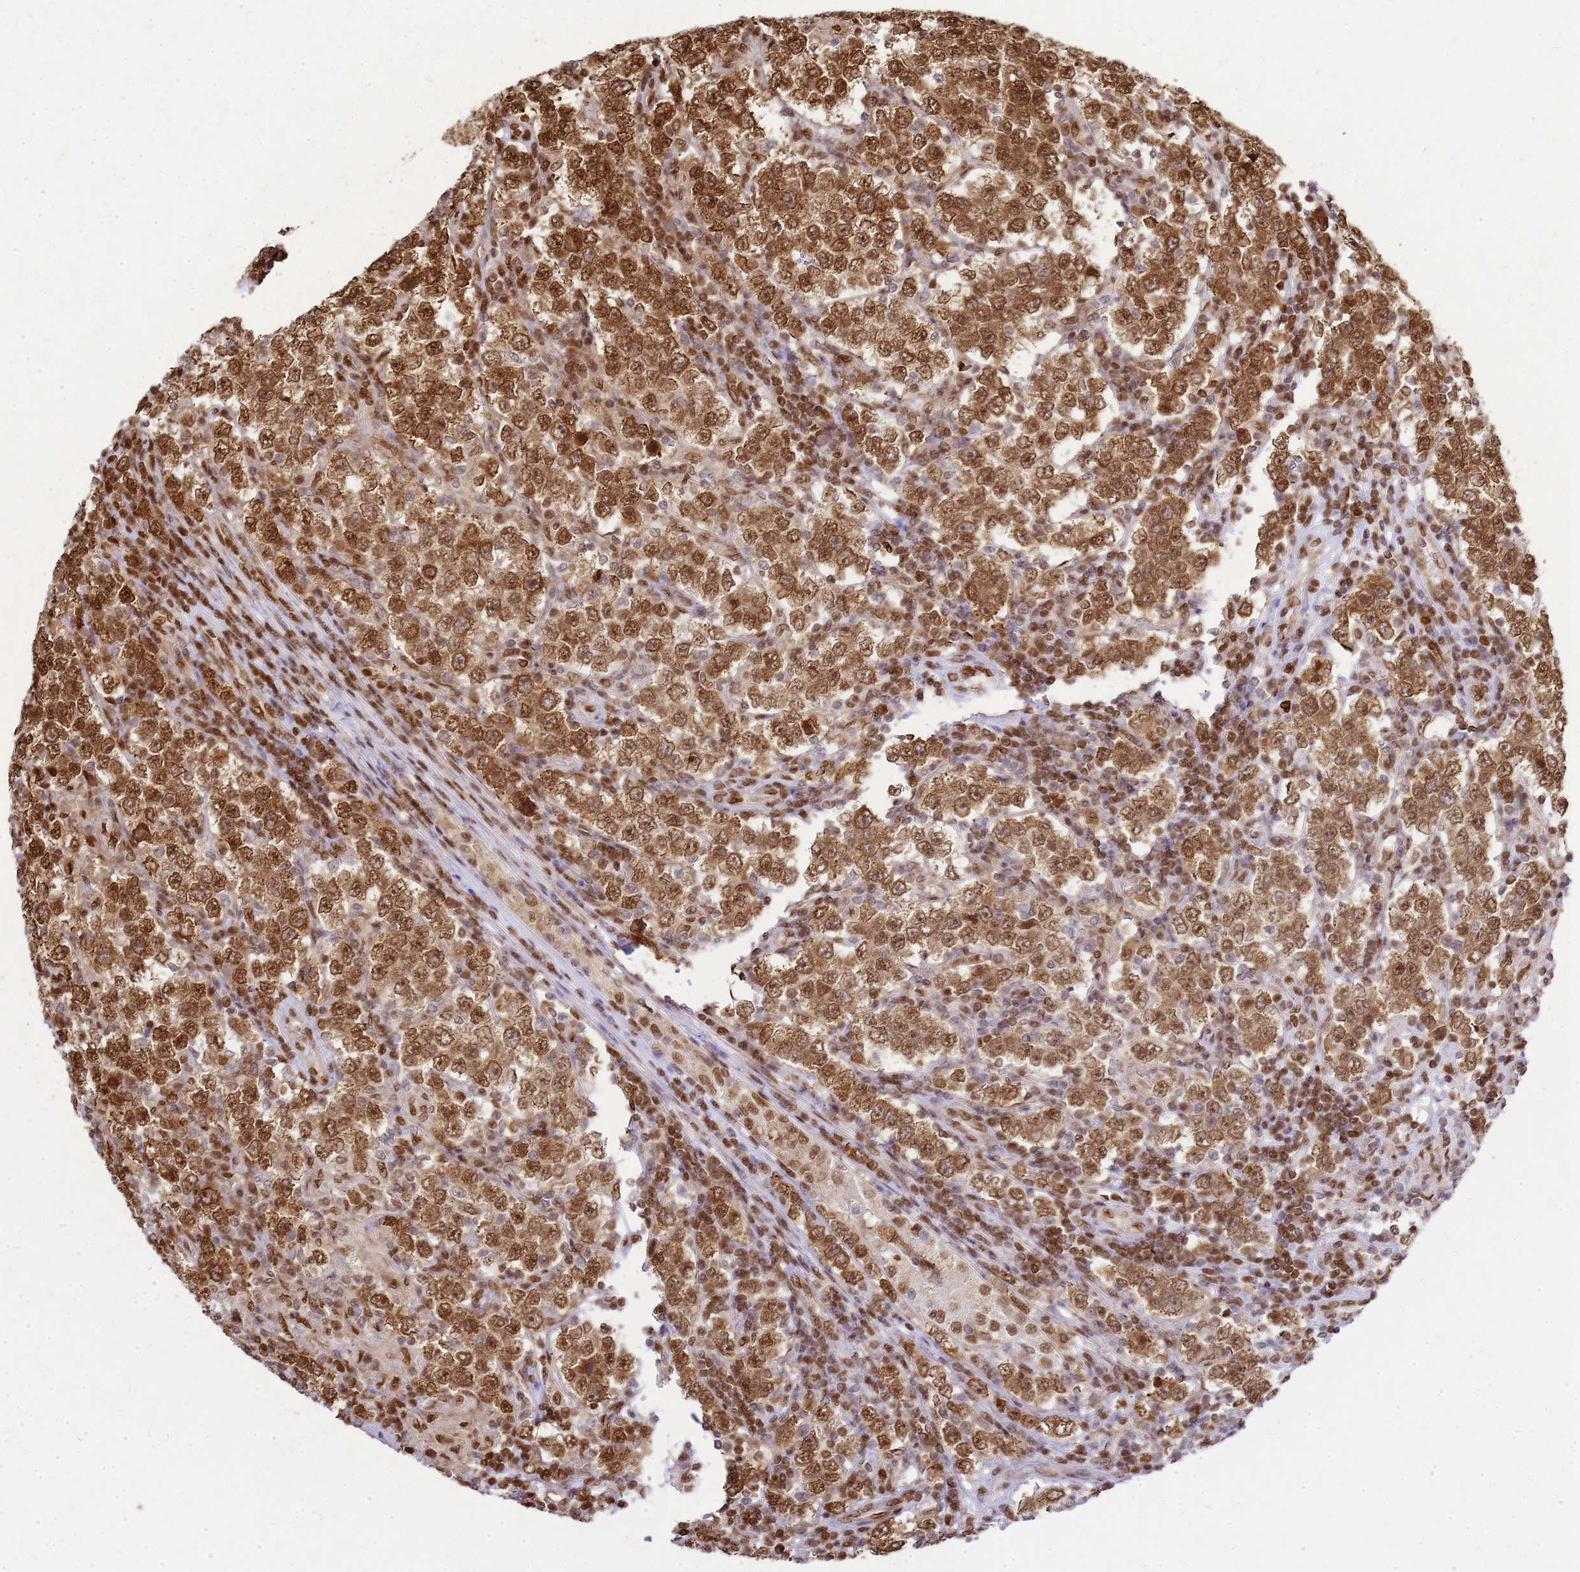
{"staining": {"intensity": "moderate", "quantity": ">75%", "location": "cytoplasmic/membranous,nuclear"}, "tissue": "testis cancer", "cell_type": "Tumor cells", "image_type": "cancer", "snomed": [{"axis": "morphology", "description": "Normal tissue, NOS"}, {"axis": "morphology", "description": "Urothelial carcinoma, High grade"}, {"axis": "morphology", "description": "Seminoma, NOS"}, {"axis": "morphology", "description": "Carcinoma, Embryonal, NOS"}, {"axis": "topography", "description": "Urinary bladder"}, {"axis": "topography", "description": "Testis"}], "caption": "About >75% of tumor cells in high-grade urothelial carcinoma (testis) exhibit moderate cytoplasmic/membranous and nuclear protein positivity as visualized by brown immunohistochemical staining.", "gene": "APEX1", "patient": {"sex": "male", "age": 41}}